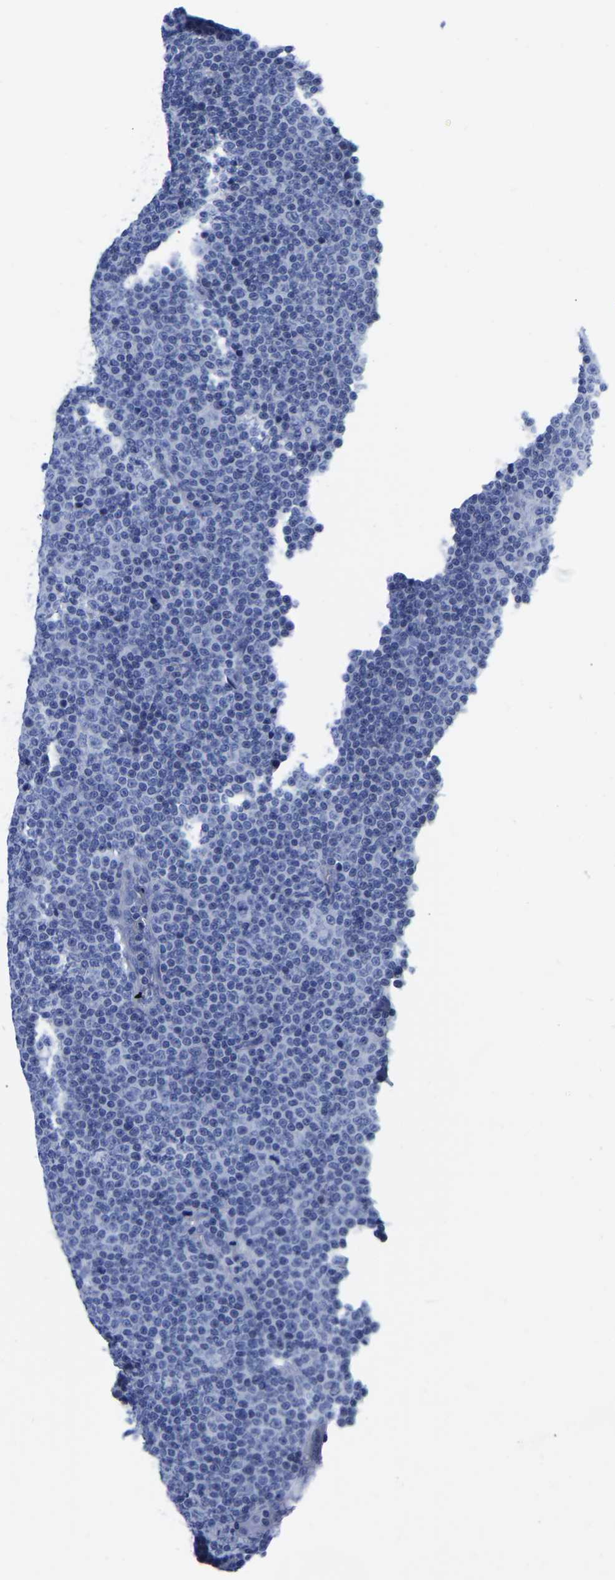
{"staining": {"intensity": "negative", "quantity": "none", "location": "none"}, "tissue": "lymphoma", "cell_type": "Tumor cells", "image_type": "cancer", "snomed": [{"axis": "morphology", "description": "Malignant lymphoma, non-Hodgkin's type, Low grade"}, {"axis": "topography", "description": "Lymph node"}], "caption": "IHC image of malignant lymphoma, non-Hodgkin's type (low-grade) stained for a protein (brown), which exhibits no expression in tumor cells.", "gene": "GPA33", "patient": {"sex": "female", "age": 67}}